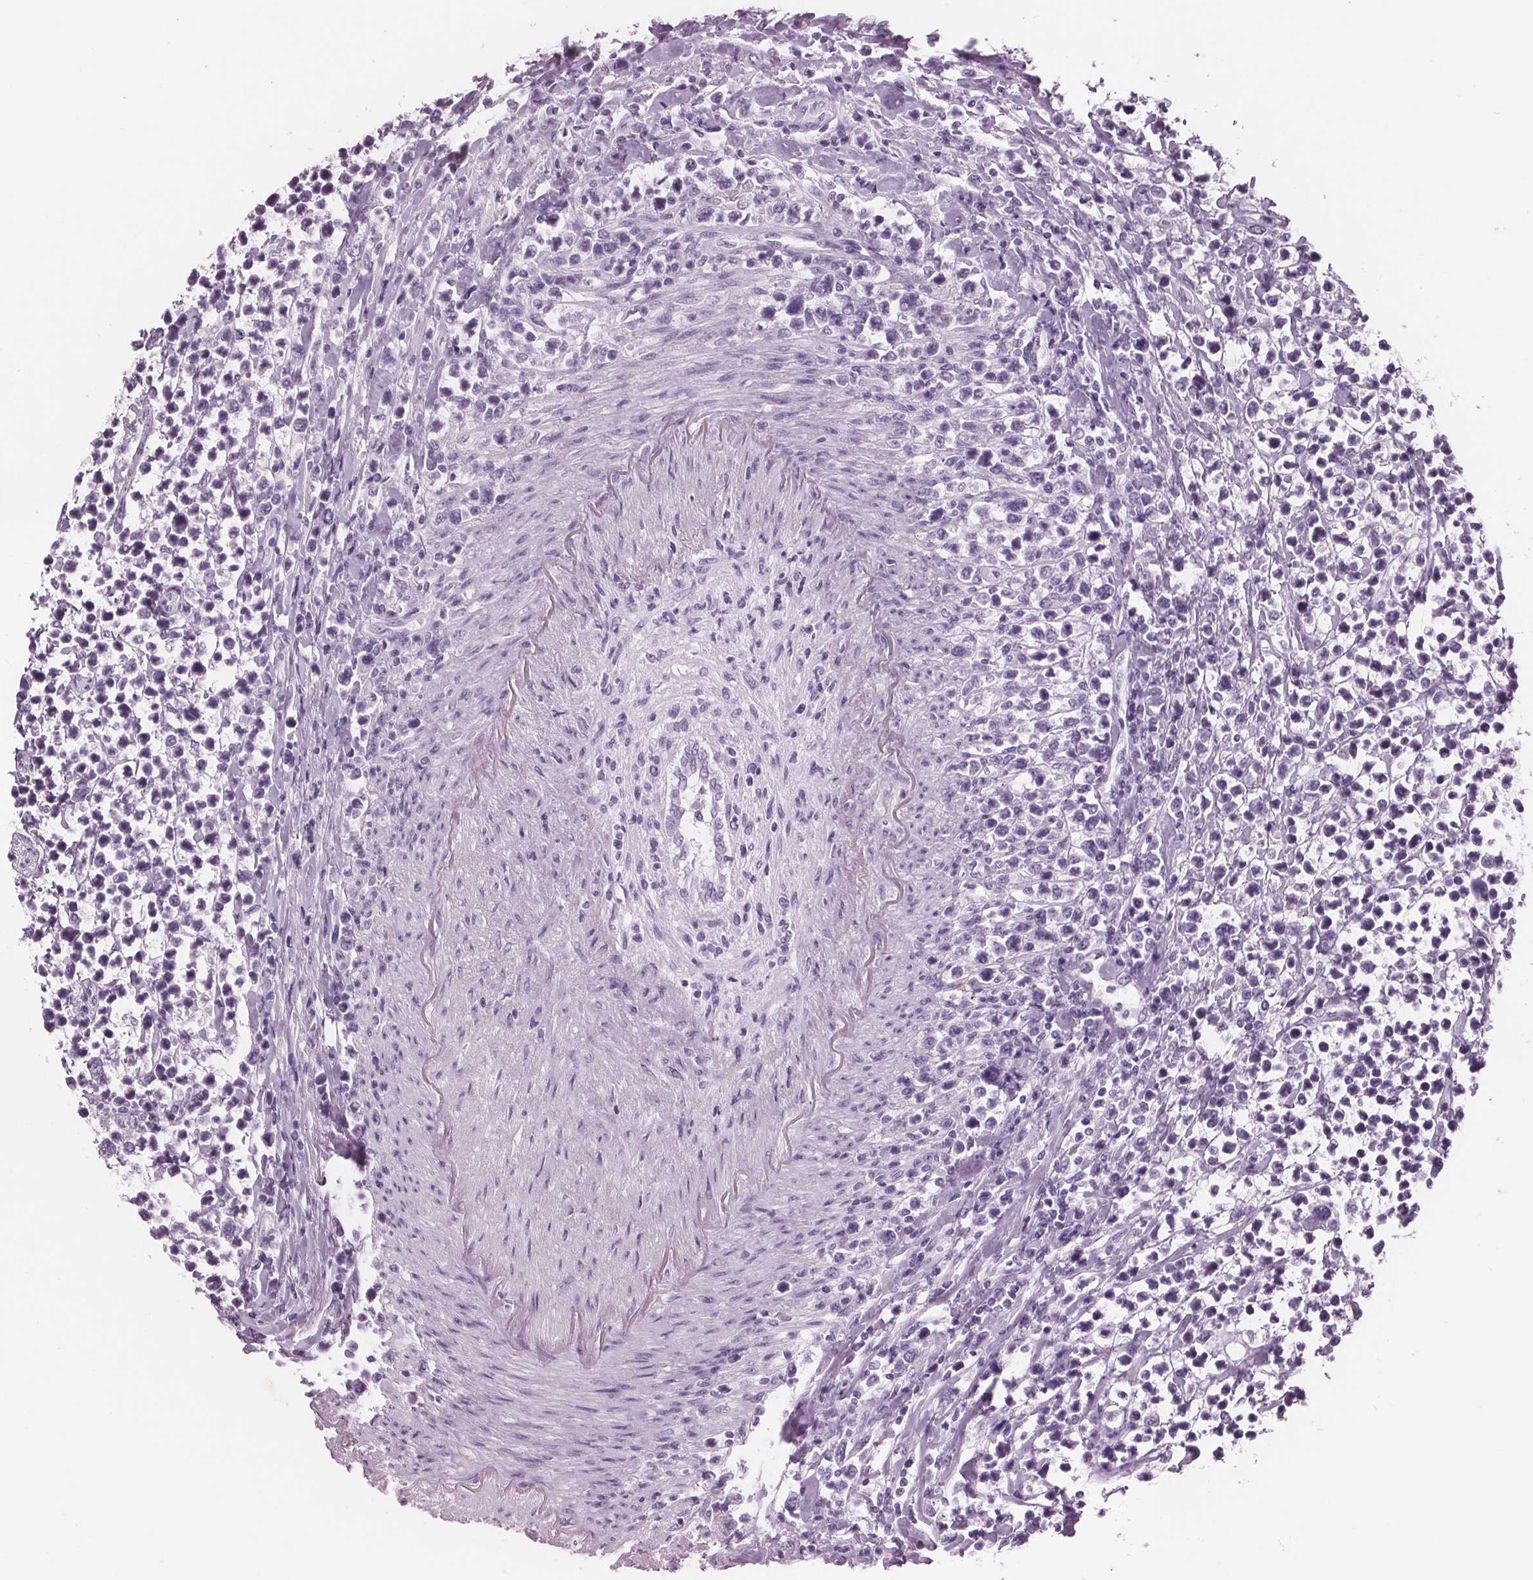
{"staining": {"intensity": "negative", "quantity": "none", "location": "none"}, "tissue": "lymphoma", "cell_type": "Tumor cells", "image_type": "cancer", "snomed": [{"axis": "morphology", "description": "Malignant lymphoma, non-Hodgkin's type, High grade"}, {"axis": "topography", "description": "Soft tissue"}], "caption": "Immunohistochemistry (IHC) photomicrograph of neoplastic tissue: human malignant lymphoma, non-Hodgkin's type (high-grade) stained with DAB displays no significant protein expression in tumor cells. The staining is performed using DAB (3,3'-diaminobenzidine) brown chromogen with nuclei counter-stained in using hematoxylin.", "gene": "AMBP", "patient": {"sex": "female", "age": 56}}